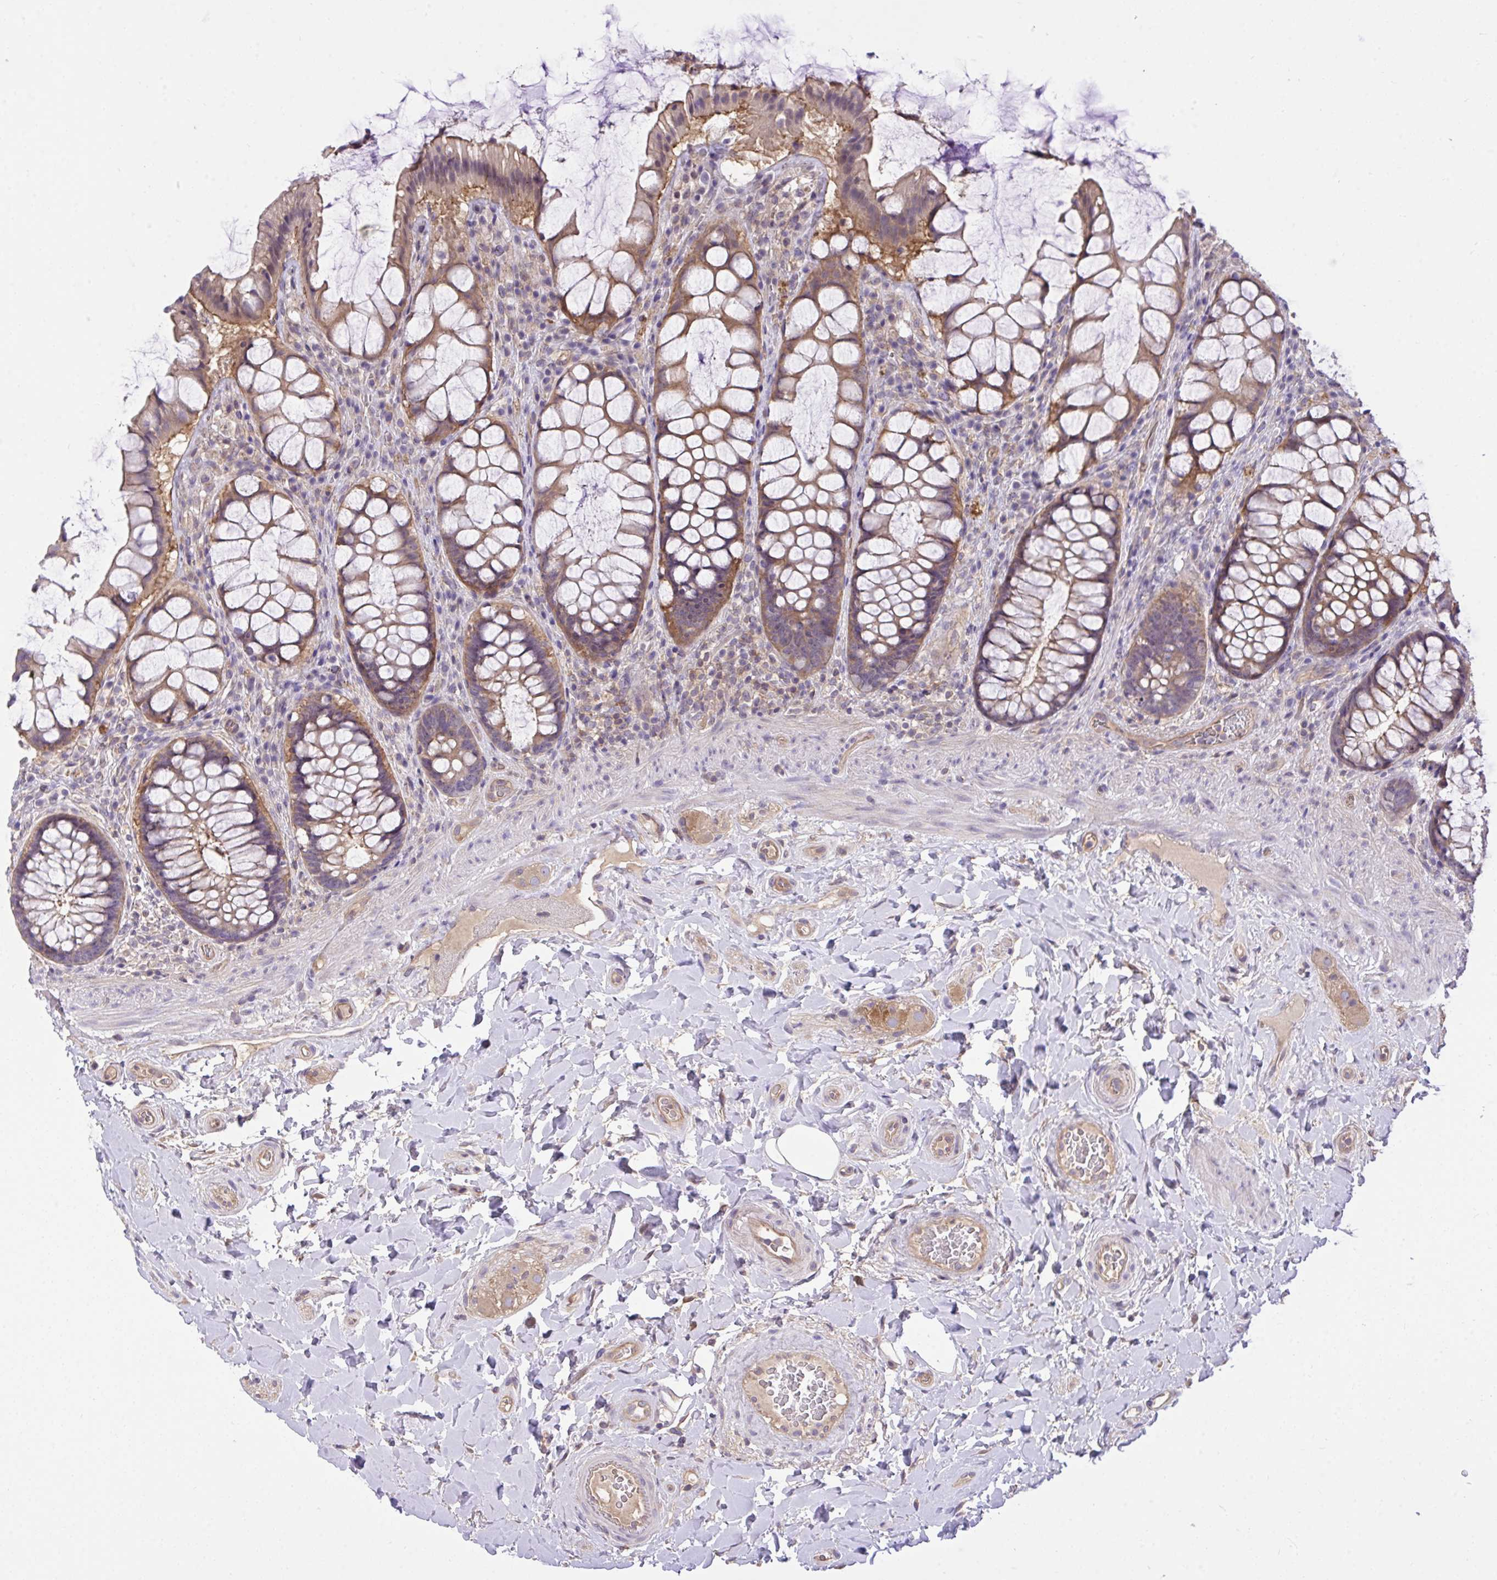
{"staining": {"intensity": "weak", "quantity": ">75%", "location": "cytoplasmic/membranous"}, "tissue": "rectum", "cell_type": "Glandular cells", "image_type": "normal", "snomed": [{"axis": "morphology", "description": "Normal tissue, NOS"}, {"axis": "topography", "description": "Rectum"}], "caption": "An image showing weak cytoplasmic/membranous staining in approximately >75% of glandular cells in benign rectum, as visualized by brown immunohistochemical staining.", "gene": "TLN2", "patient": {"sex": "female", "age": 58}}